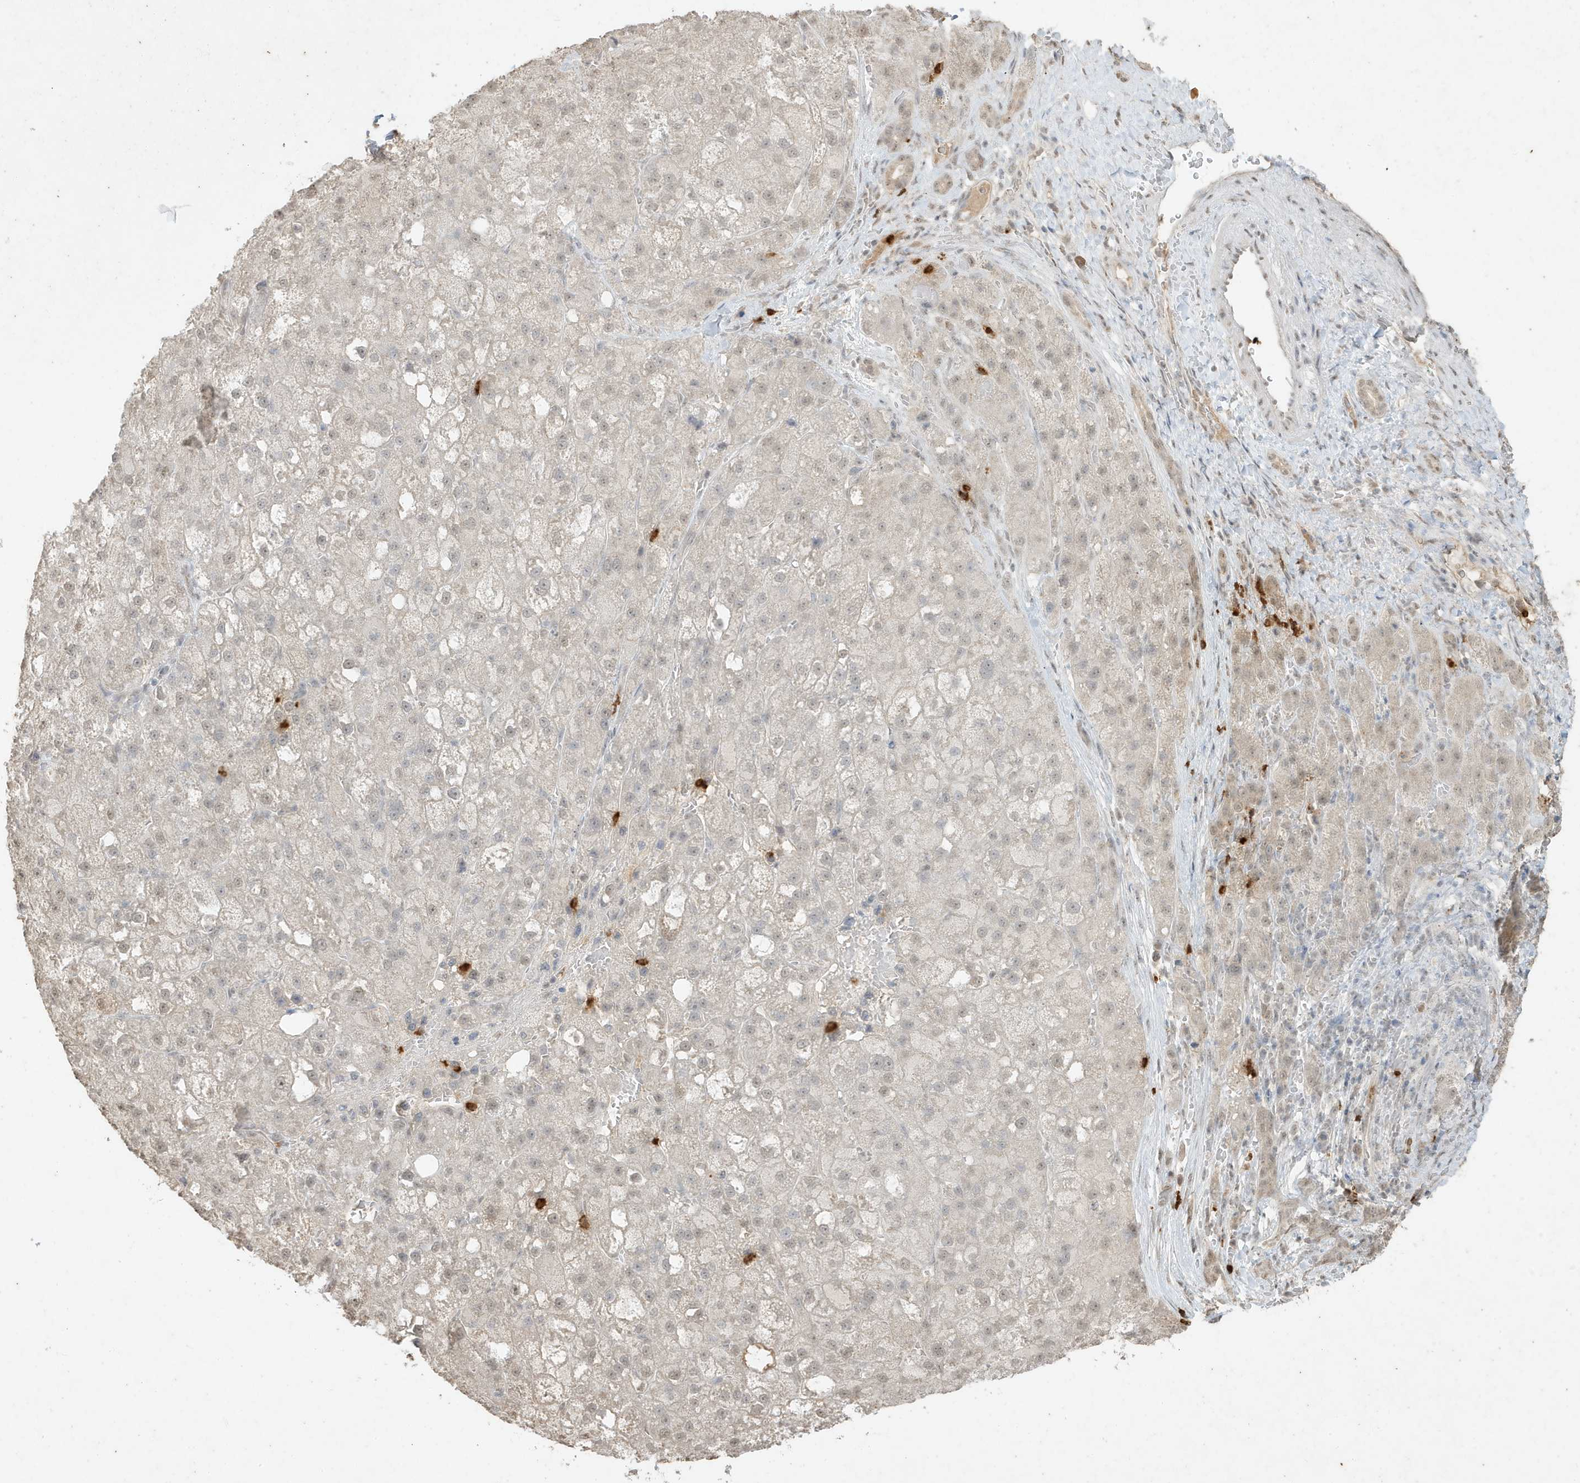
{"staining": {"intensity": "weak", "quantity": "<25%", "location": "nuclear"}, "tissue": "liver cancer", "cell_type": "Tumor cells", "image_type": "cancer", "snomed": [{"axis": "morphology", "description": "Carcinoma, Hepatocellular, NOS"}, {"axis": "topography", "description": "Liver"}], "caption": "Micrograph shows no protein expression in tumor cells of liver cancer tissue.", "gene": "DEFA1", "patient": {"sex": "male", "age": 57}}